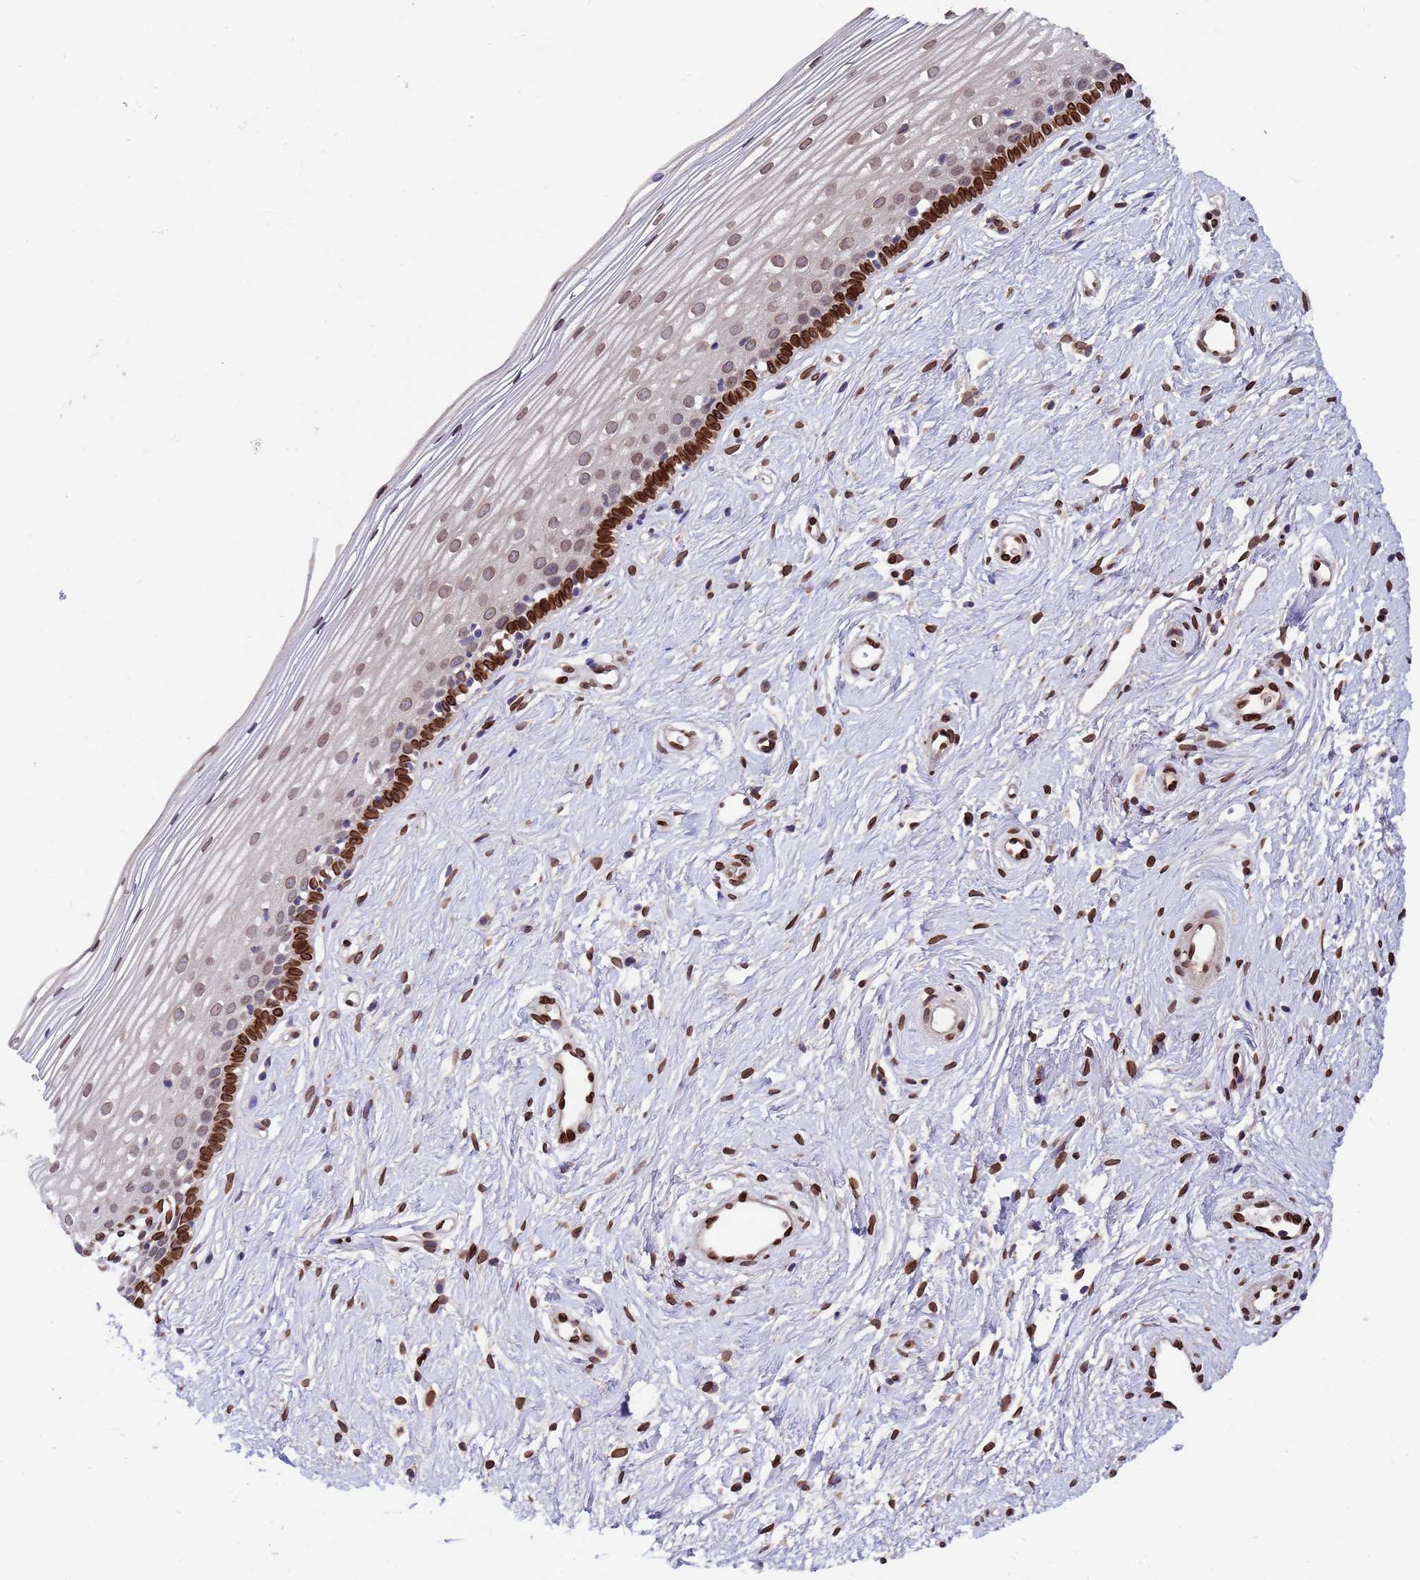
{"staining": {"intensity": "moderate", "quantity": "<25%", "location": "nuclear"}, "tissue": "cervix", "cell_type": "Glandular cells", "image_type": "normal", "snomed": [{"axis": "morphology", "description": "Normal tissue, NOS"}, {"axis": "topography", "description": "Cervix"}], "caption": "DAB immunohistochemical staining of normal human cervix exhibits moderate nuclear protein staining in about <25% of glandular cells. (Stains: DAB in brown, nuclei in blue, Microscopy: brightfield microscopy at high magnification).", "gene": "GPR135", "patient": {"sex": "female", "age": 40}}